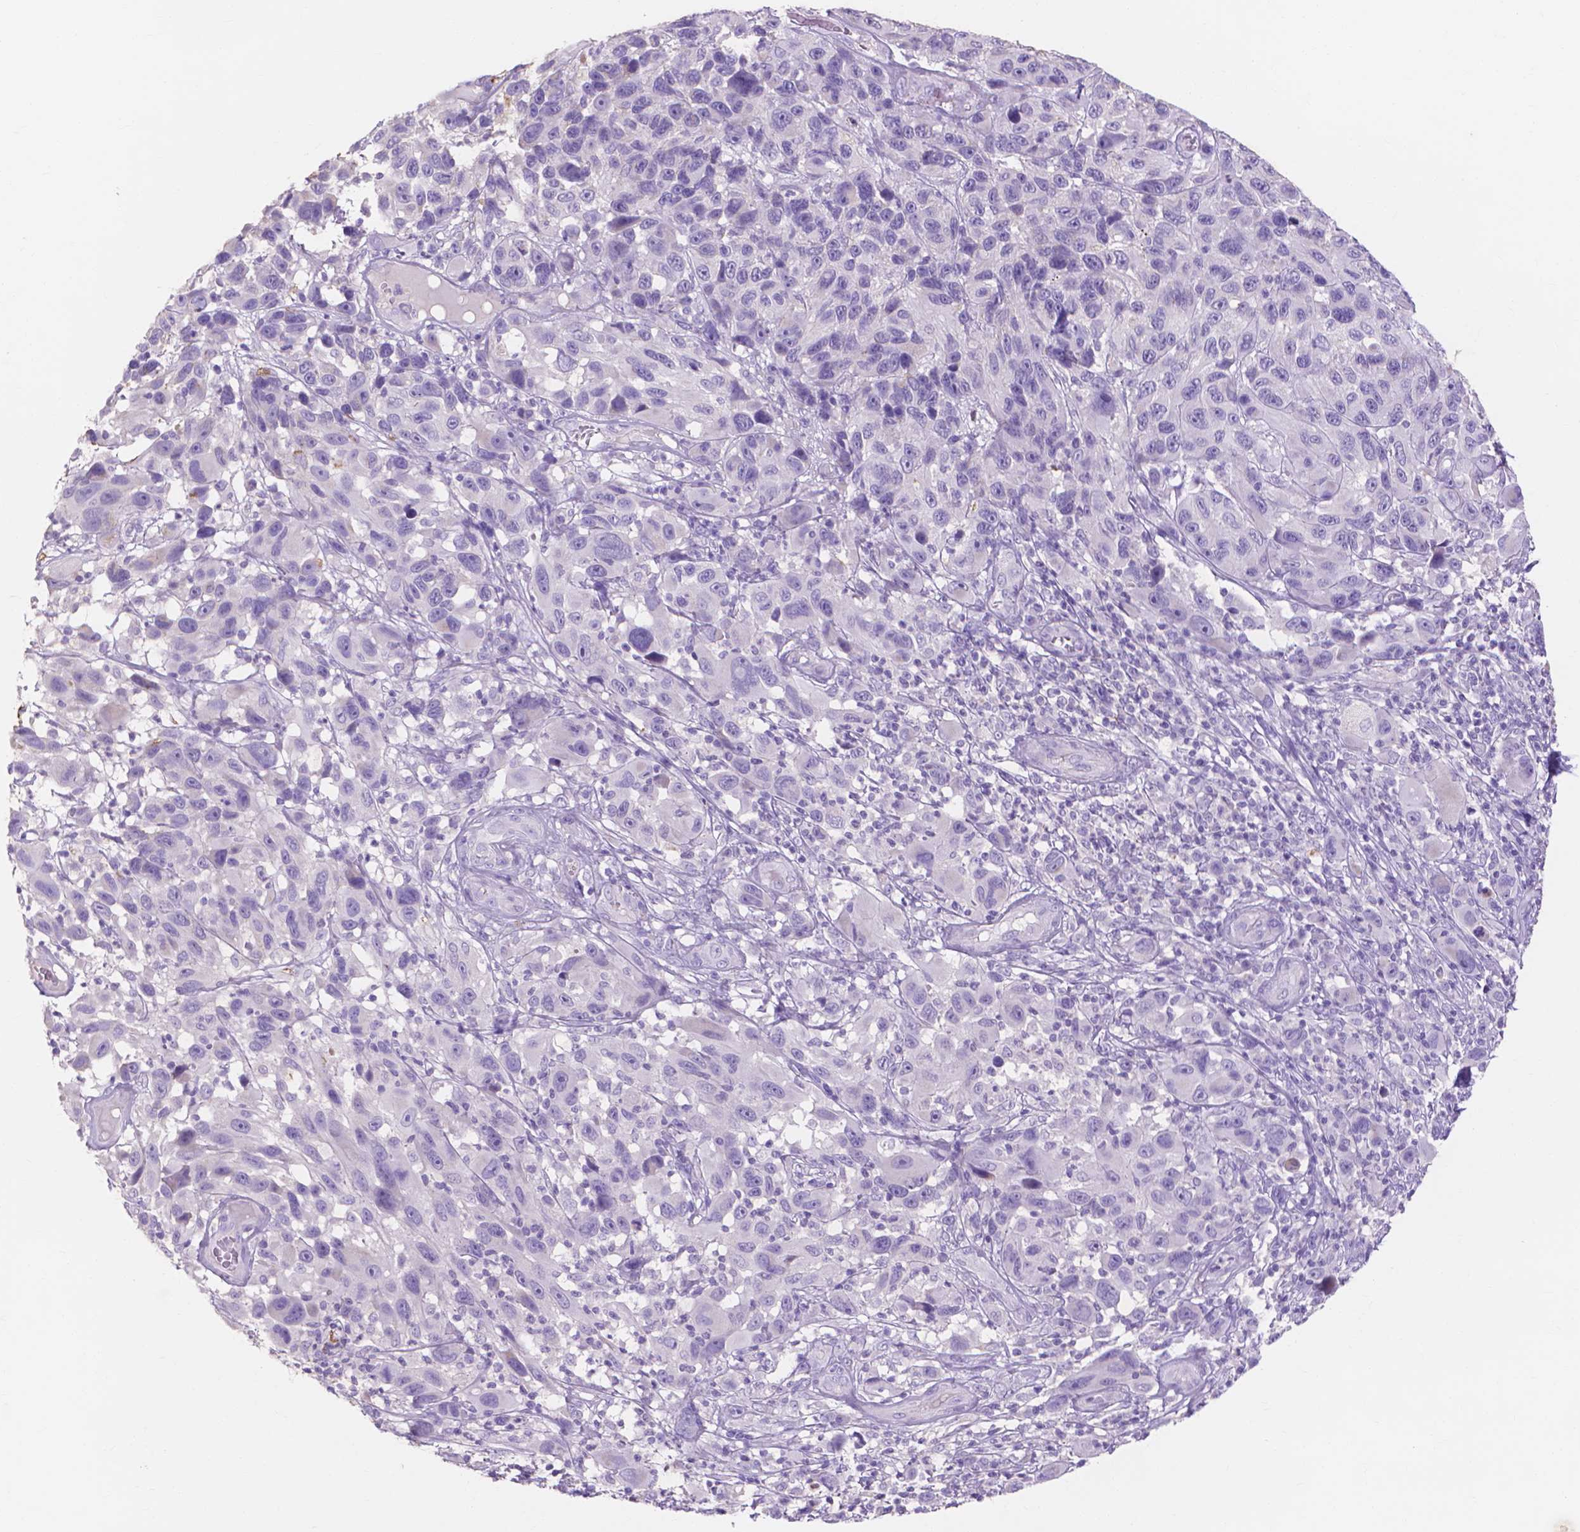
{"staining": {"intensity": "negative", "quantity": "none", "location": "none"}, "tissue": "melanoma", "cell_type": "Tumor cells", "image_type": "cancer", "snomed": [{"axis": "morphology", "description": "Malignant melanoma, NOS"}, {"axis": "topography", "description": "Skin"}], "caption": "This is an immunohistochemistry photomicrograph of human malignant melanoma. There is no expression in tumor cells.", "gene": "MMP11", "patient": {"sex": "male", "age": 53}}